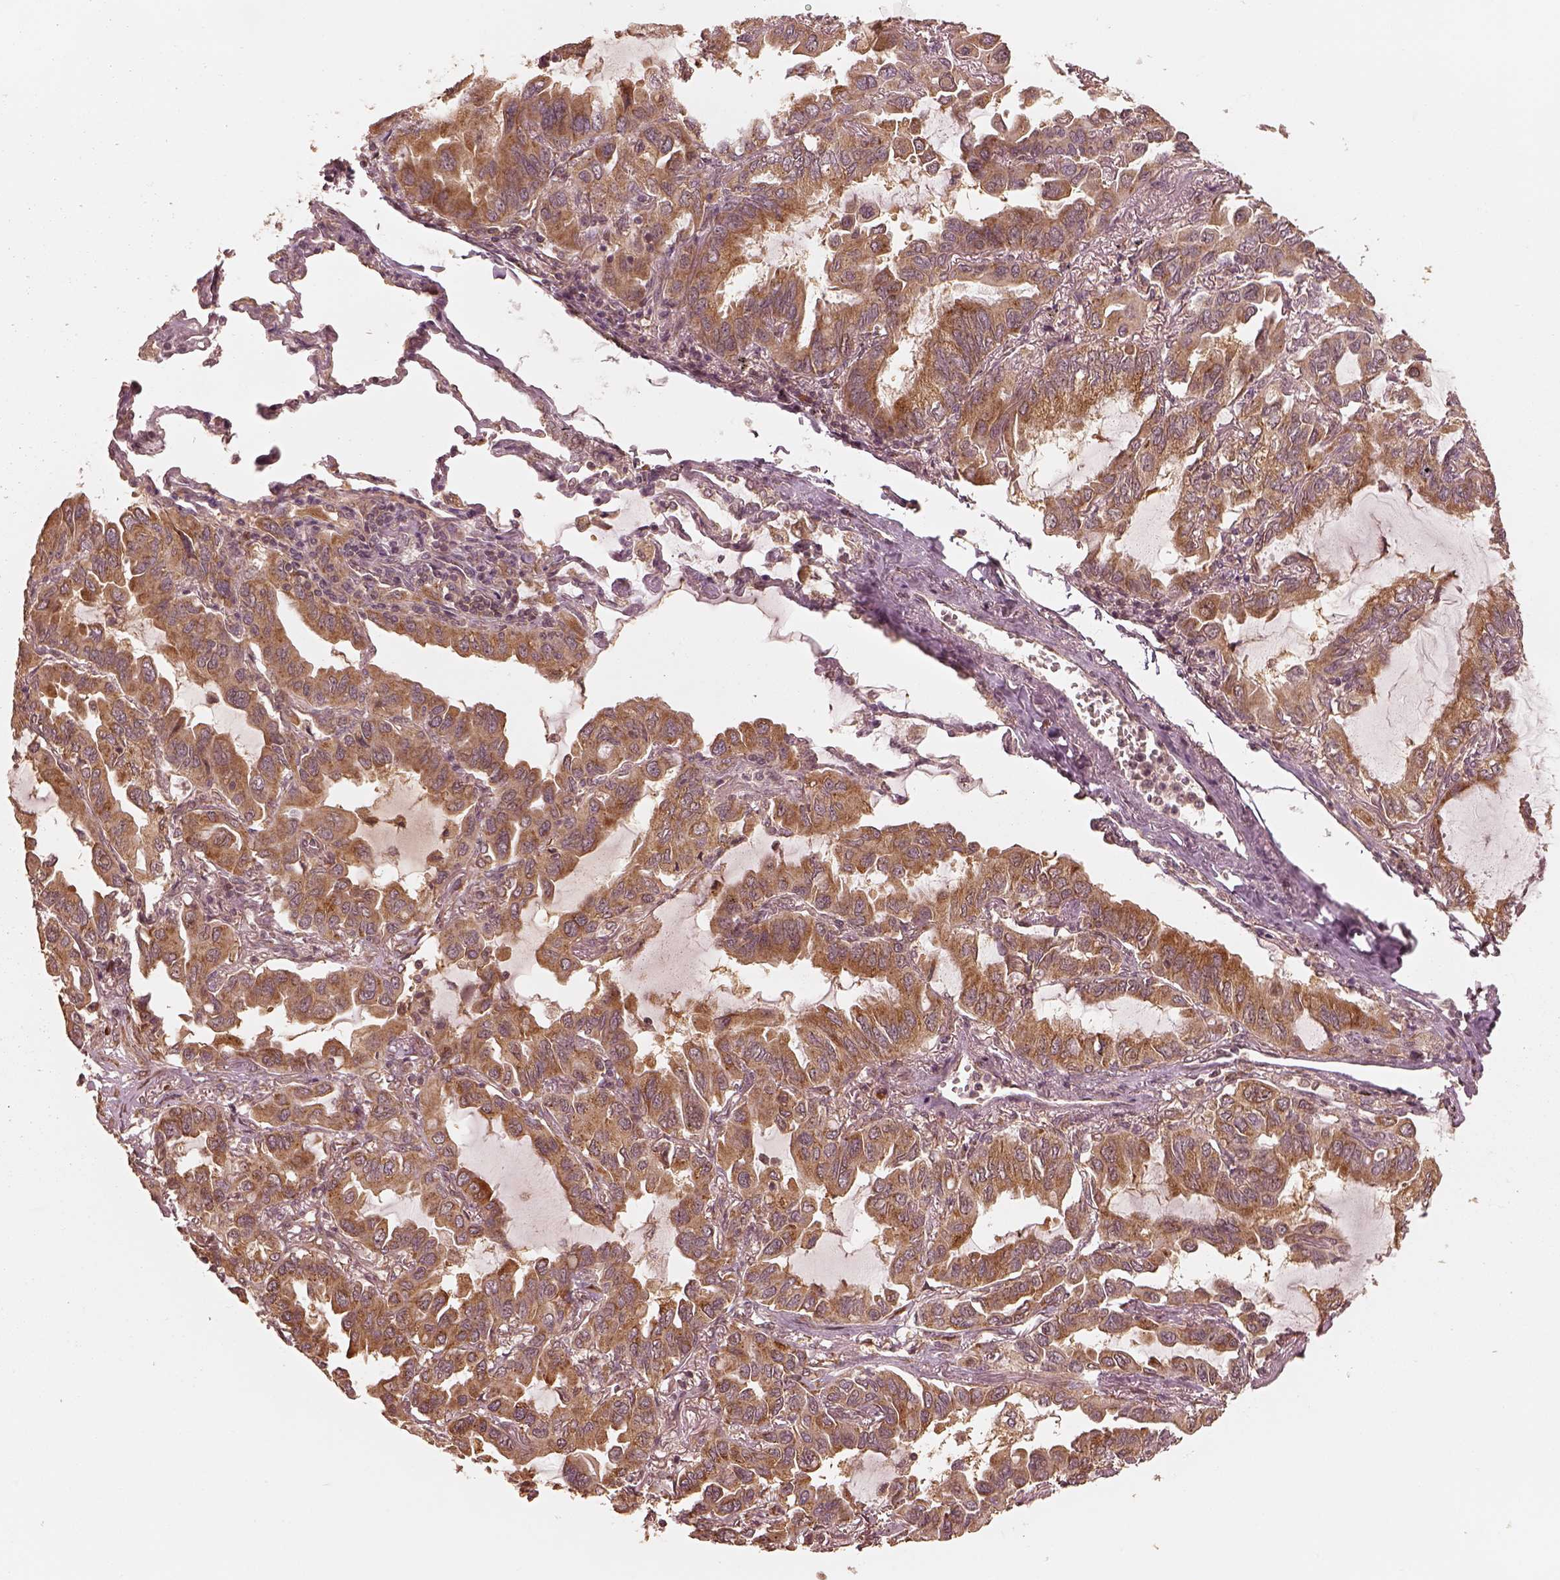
{"staining": {"intensity": "moderate", "quantity": ">75%", "location": "cytoplasmic/membranous"}, "tissue": "lung cancer", "cell_type": "Tumor cells", "image_type": "cancer", "snomed": [{"axis": "morphology", "description": "Adenocarcinoma, NOS"}, {"axis": "topography", "description": "Lung"}], "caption": "High-magnification brightfield microscopy of lung cancer stained with DAB (brown) and counterstained with hematoxylin (blue). tumor cells exhibit moderate cytoplasmic/membranous expression is appreciated in about>75% of cells.", "gene": "DNAJC25", "patient": {"sex": "male", "age": 64}}